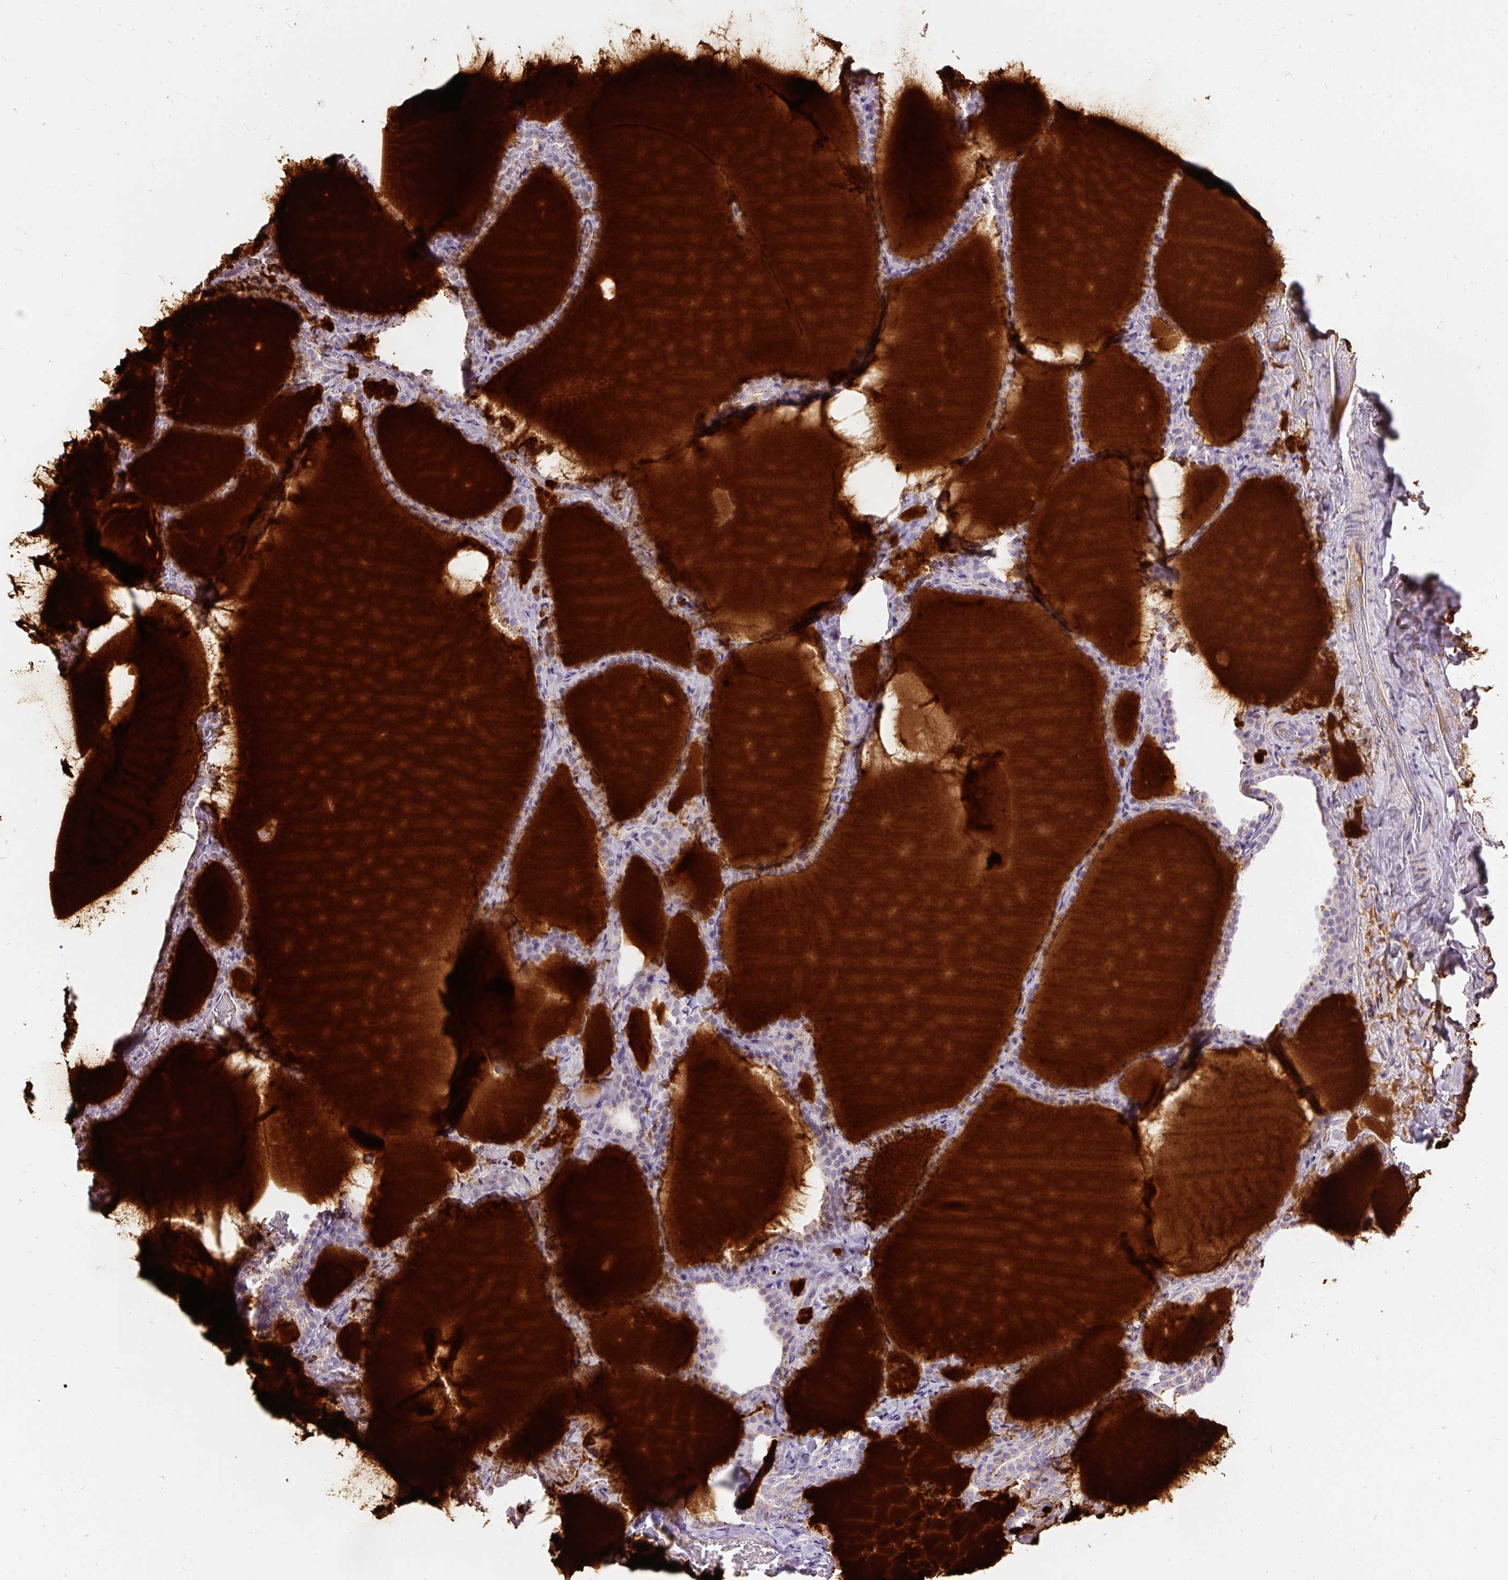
{"staining": {"intensity": "weak", "quantity": "<25%", "location": "cytoplasmic/membranous"}, "tissue": "thyroid gland", "cell_type": "Glandular cells", "image_type": "normal", "snomed": [{"axis": "morphology", "description": "Normal tissue, NOS"}, {"axis": "topography", "description": "Thyroid gland"}], "caption": "Immunohistochemistry (IHC) histopathology image of benign thyroid gland: human thyroid gland stained with DAB (3,3'-diaminobenzidine) exhibits no significant protein expression in glandular cells. (DAB IHC, high magnification).", "gene": "KRTAP20", "patient": {"sex": "female", "age": 22}}